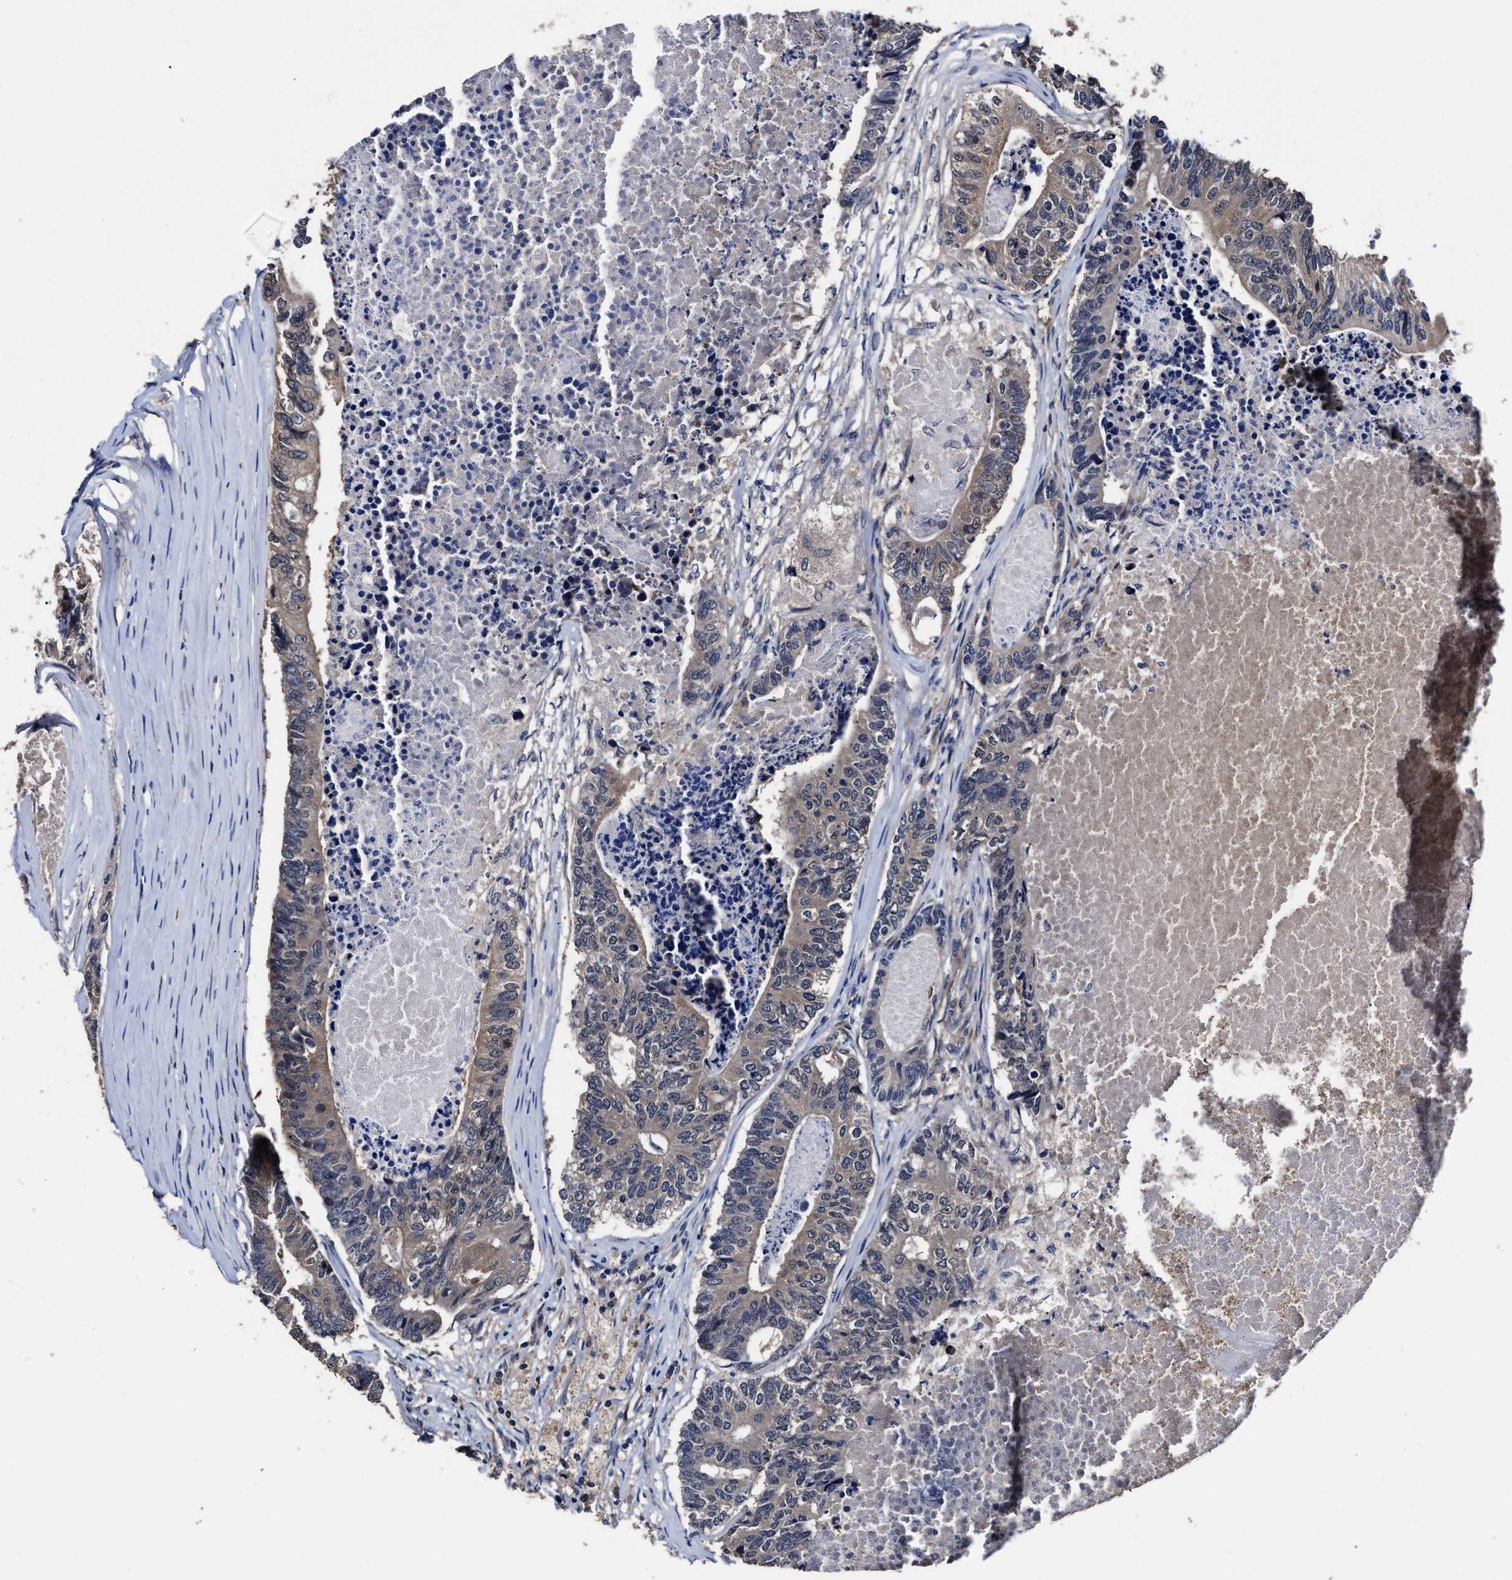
{"staining": {"intensity": "weak", "quantity": ">75%", "location": "cytoplasmic/membranous"}, "tissue": "colorectal cancer", "cell_type": "Tumor cells", "image_type": "cancer", "snomed": [{"axis": "morphology", "description": "Adenocarcinoma, NOS"}, {"axis": "topography", "description": "Colon"}], "caption": "A photomicrograph of human colorectal cancer (adenocarcinoma) stained for a protein shows weak cytoplasmic/membranous brown staining in tumor cells.", "gene": "SOCS5", "patient": {"sex": "female", "age": 67}}